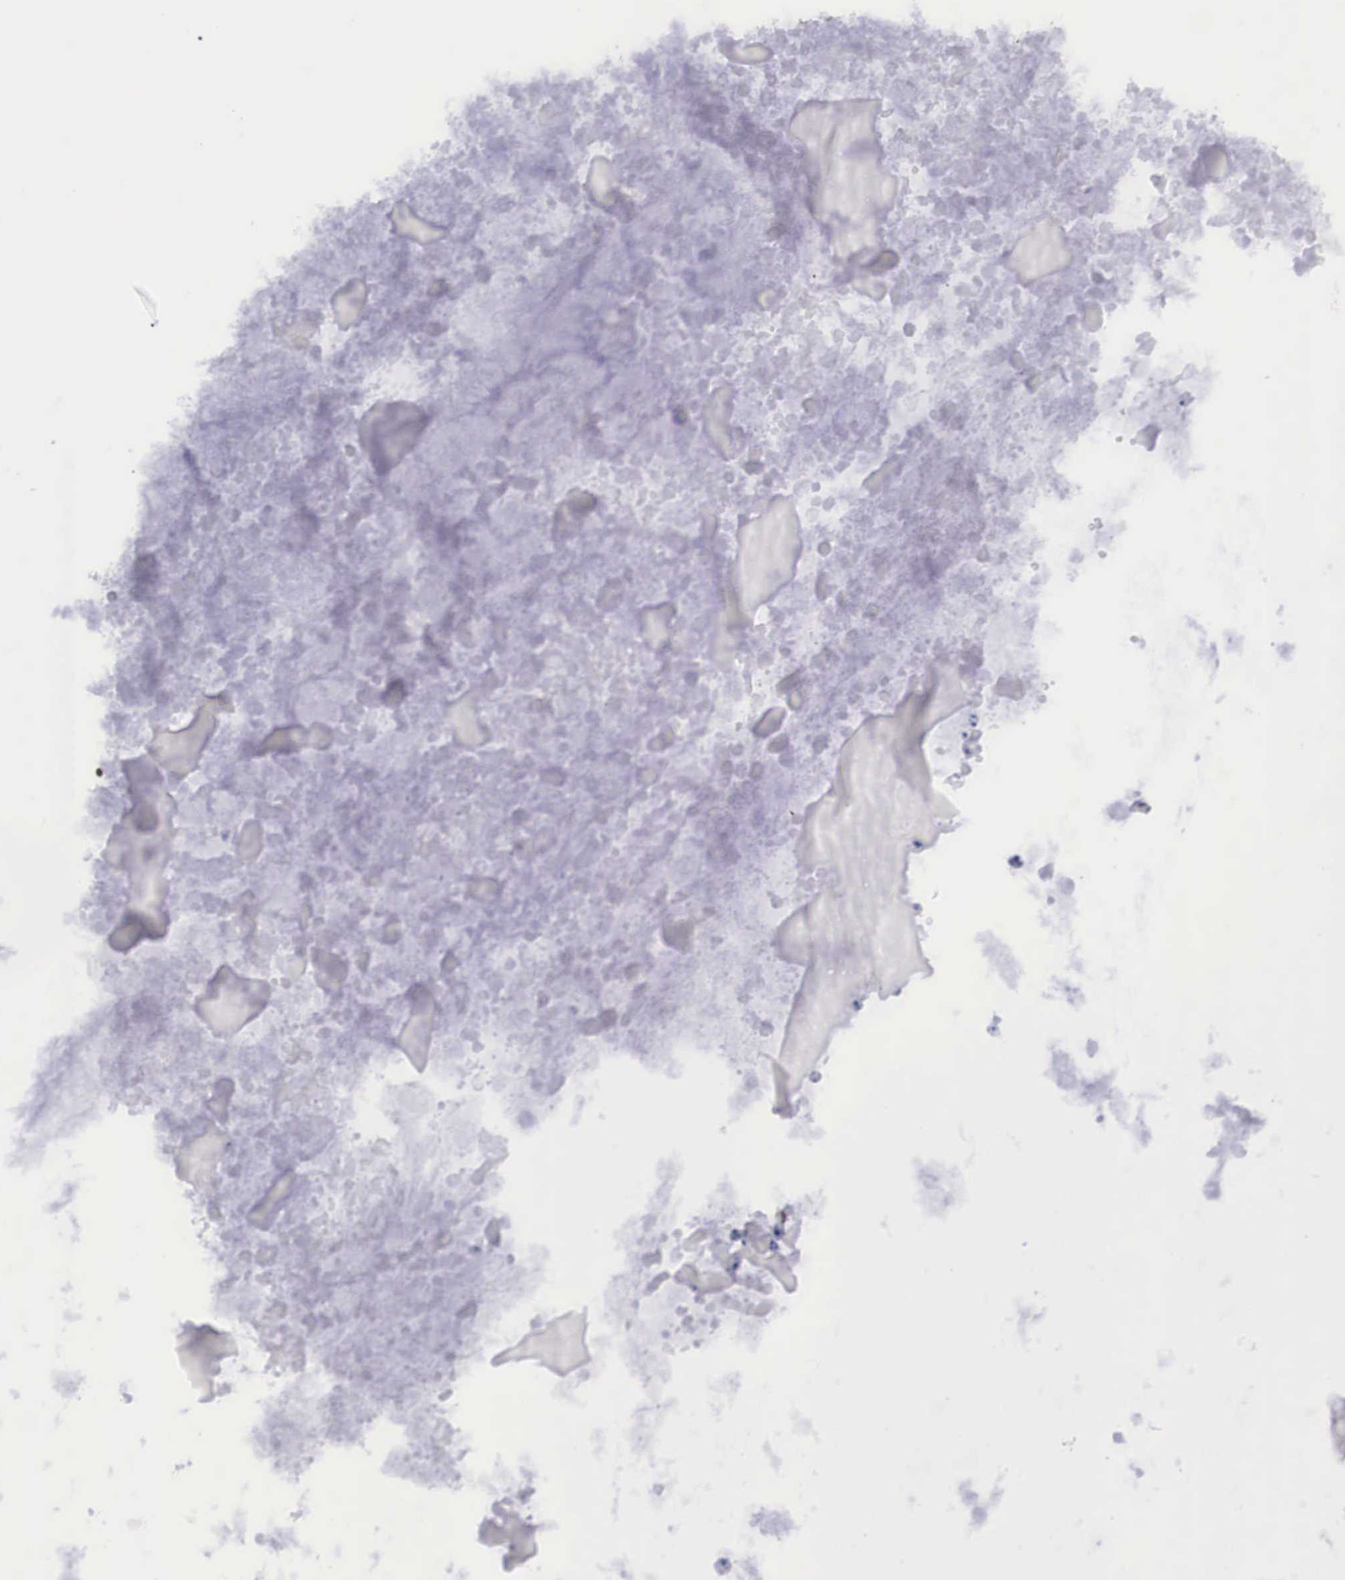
{"staining": {"intensity": "moderate", "quantity": ">75%", "location": "nuclear"}, "tissue": "ovarian cancer", "cell_type": "Tumor cells", "image_type": "cancer", "snomed": [{"axis": "morphology", "description": "Cystadenocarcinoma, mucinous, NOS"}, {"axis": "topography", "description": "Ovary"}], "caption": "Protein analysis of ovarian cancer (mucinous cystadenocarcinoma) tissue shows moderate nuclear staining in approximately >75% of tumor cells.", "gene": "MORC2", "patient": {"sex": "female", "age": 57}}